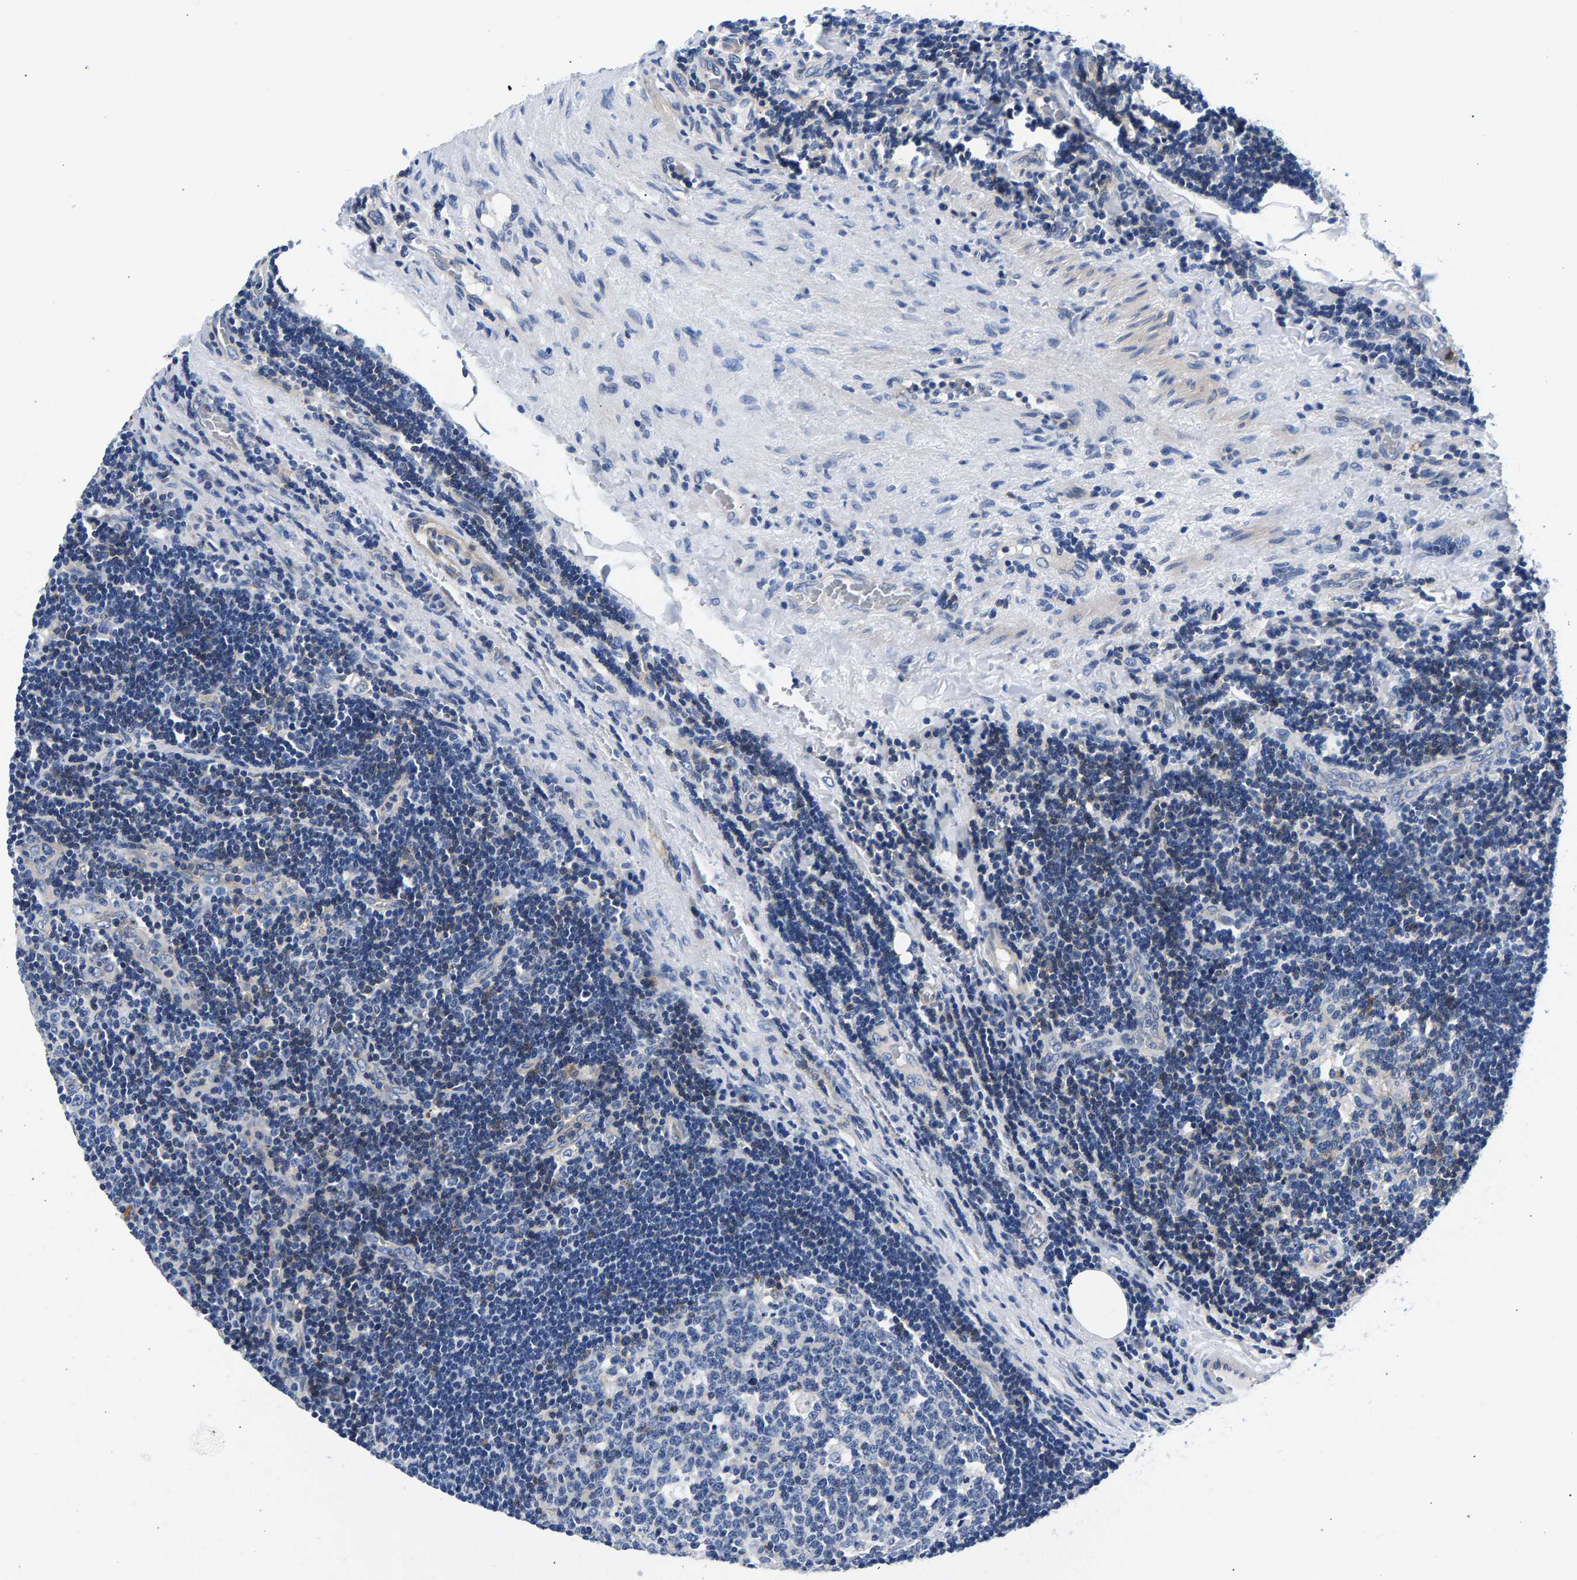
{"staining": {"intensity": "negative", "quantity": "none", "location": "none"}, "tissue": "lymph node", "cell_type": "Germinal center cells", "image_type": "normal", "snomed": [{"axis": "morphology", "description": "Normal tissue, NOS"}, {"axis": "topography", "description": "Lymph node"}, {"axis": "topography", "description": "Salivary gland"}], "caption": "High power microscopy micrograph of an IHC photomicrograph of unremarkable lymph node, revealing no significant staining in germinal center cells.", "gene": "P2RY4", "patient": {"sex": "male", "age": 8}}